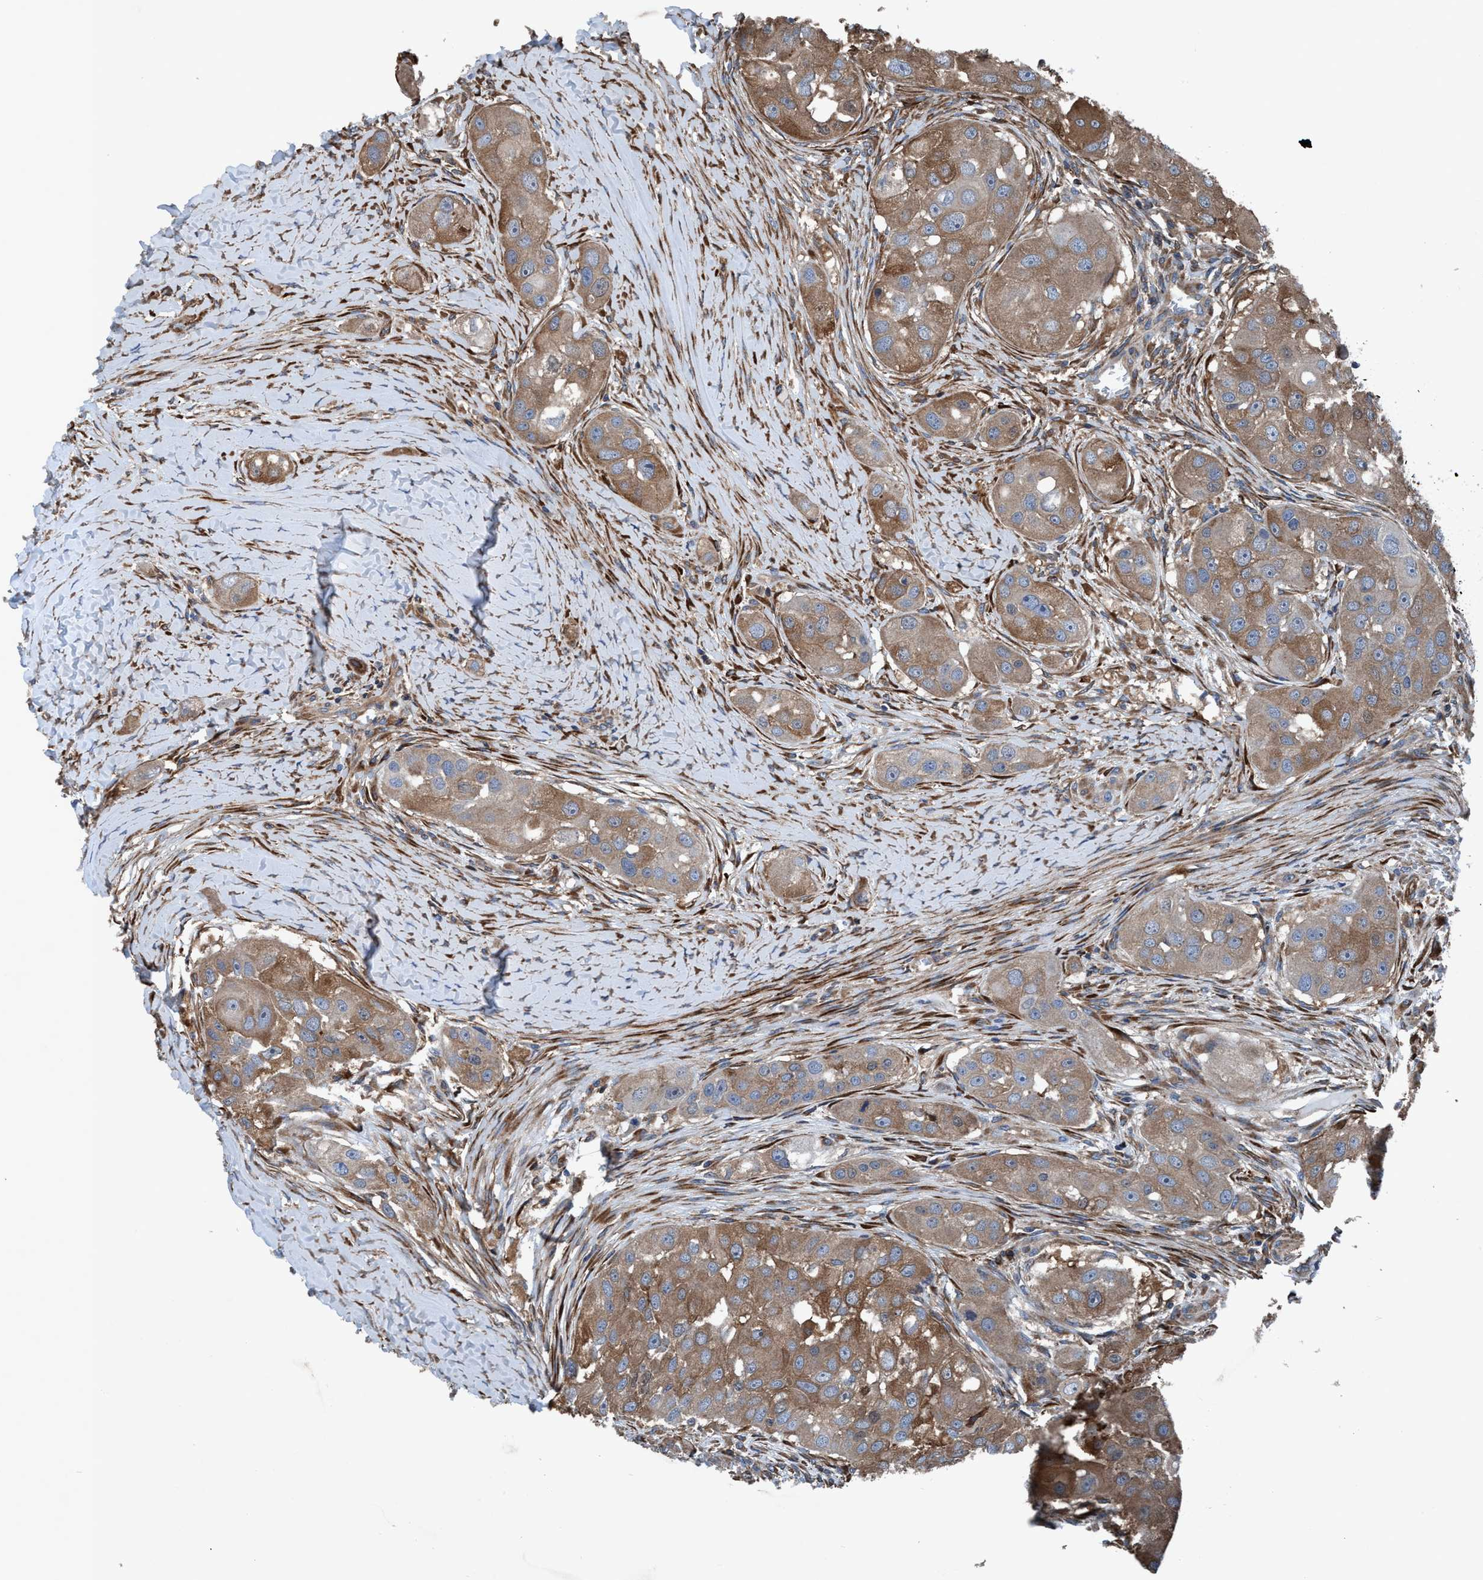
{"staining": {"intensity": "moderate", "quantity": ">75%", "location": "cytoplasmic/membranous"}, "tissue": "head and neck cancer", "cell_type": "Tumor cells", "image_type": "cancer", "snomed": [{"axis": "morphology", "description": "Normal tissue, NOS"}, {"axis": "morphology", "description": "Squamous cell carcinoma, NOS"}, {"axis": "topography", "description": "Skeletal muscle"}, {"axis": "topography", "description": "Head-Neck"}], "caption": "DAB (3,3'-diaminobenzidine) immunohistochemical staining of human squamous cell carcinoma (head and neck) exhibits moderate cytoplasmic/membranous protein staining in about >75% of tumor cells.", "gene": "NMT1", "patient": {"sex": "male", "age": 51}}